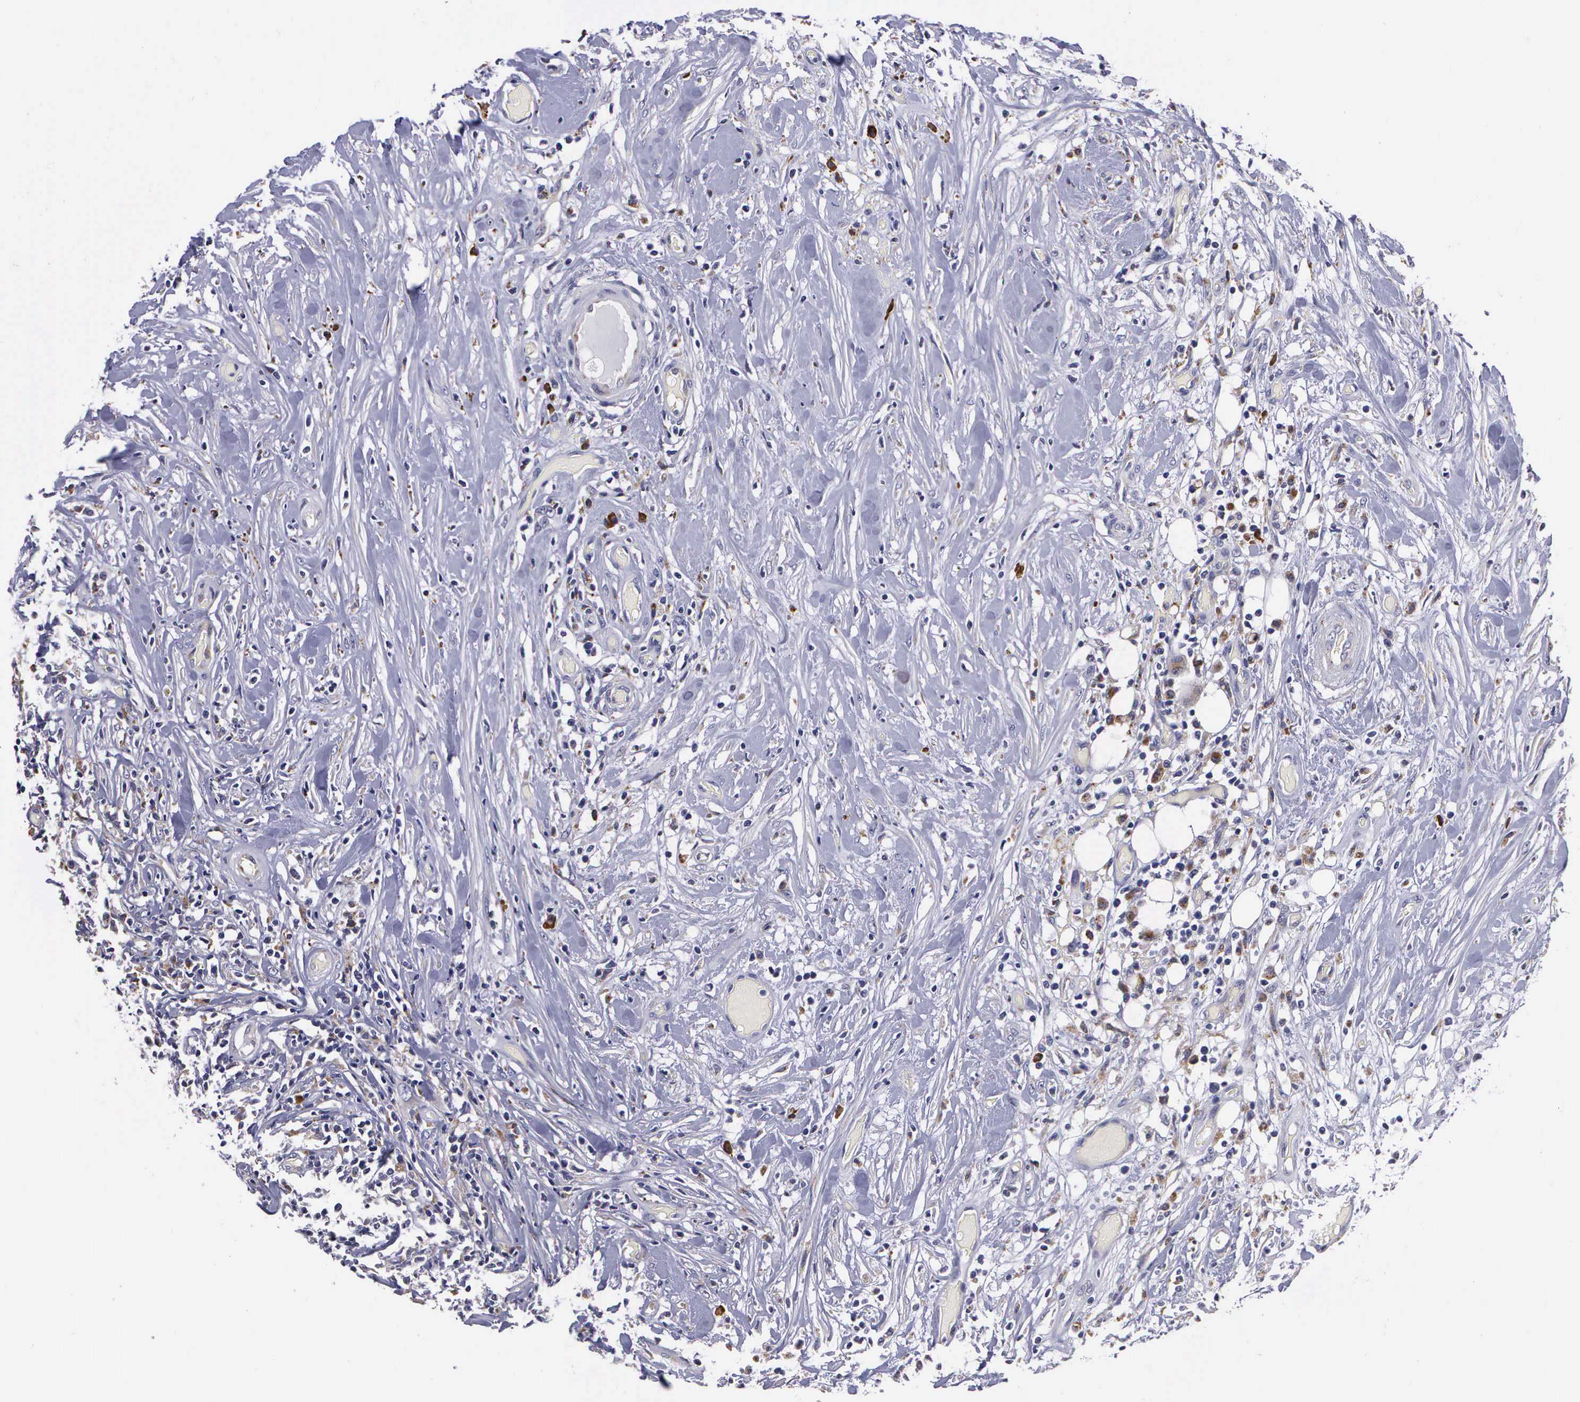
{"staining": {"intensity": "negative", "quantity": "none", "location": "none"}, "tissue": "lymphoma", "cell_type": "Tumor cells", "image_type": "cancer", "snomed": [{"axis": "morphology", "description": "Malignant lymphoma, non-Hodgkin's type, High grade"}, {"axis": "topography", "description": "Colon"}], "caption": "High power microscopy histopathology image of an IHC histopathology image of malignant lymphoma, non-Hodgkin's type (high-grade), revealing no significant positivity in tumor cells.", "gene": "CRELD2", "patient": {"sex": "male", "age": 82}}